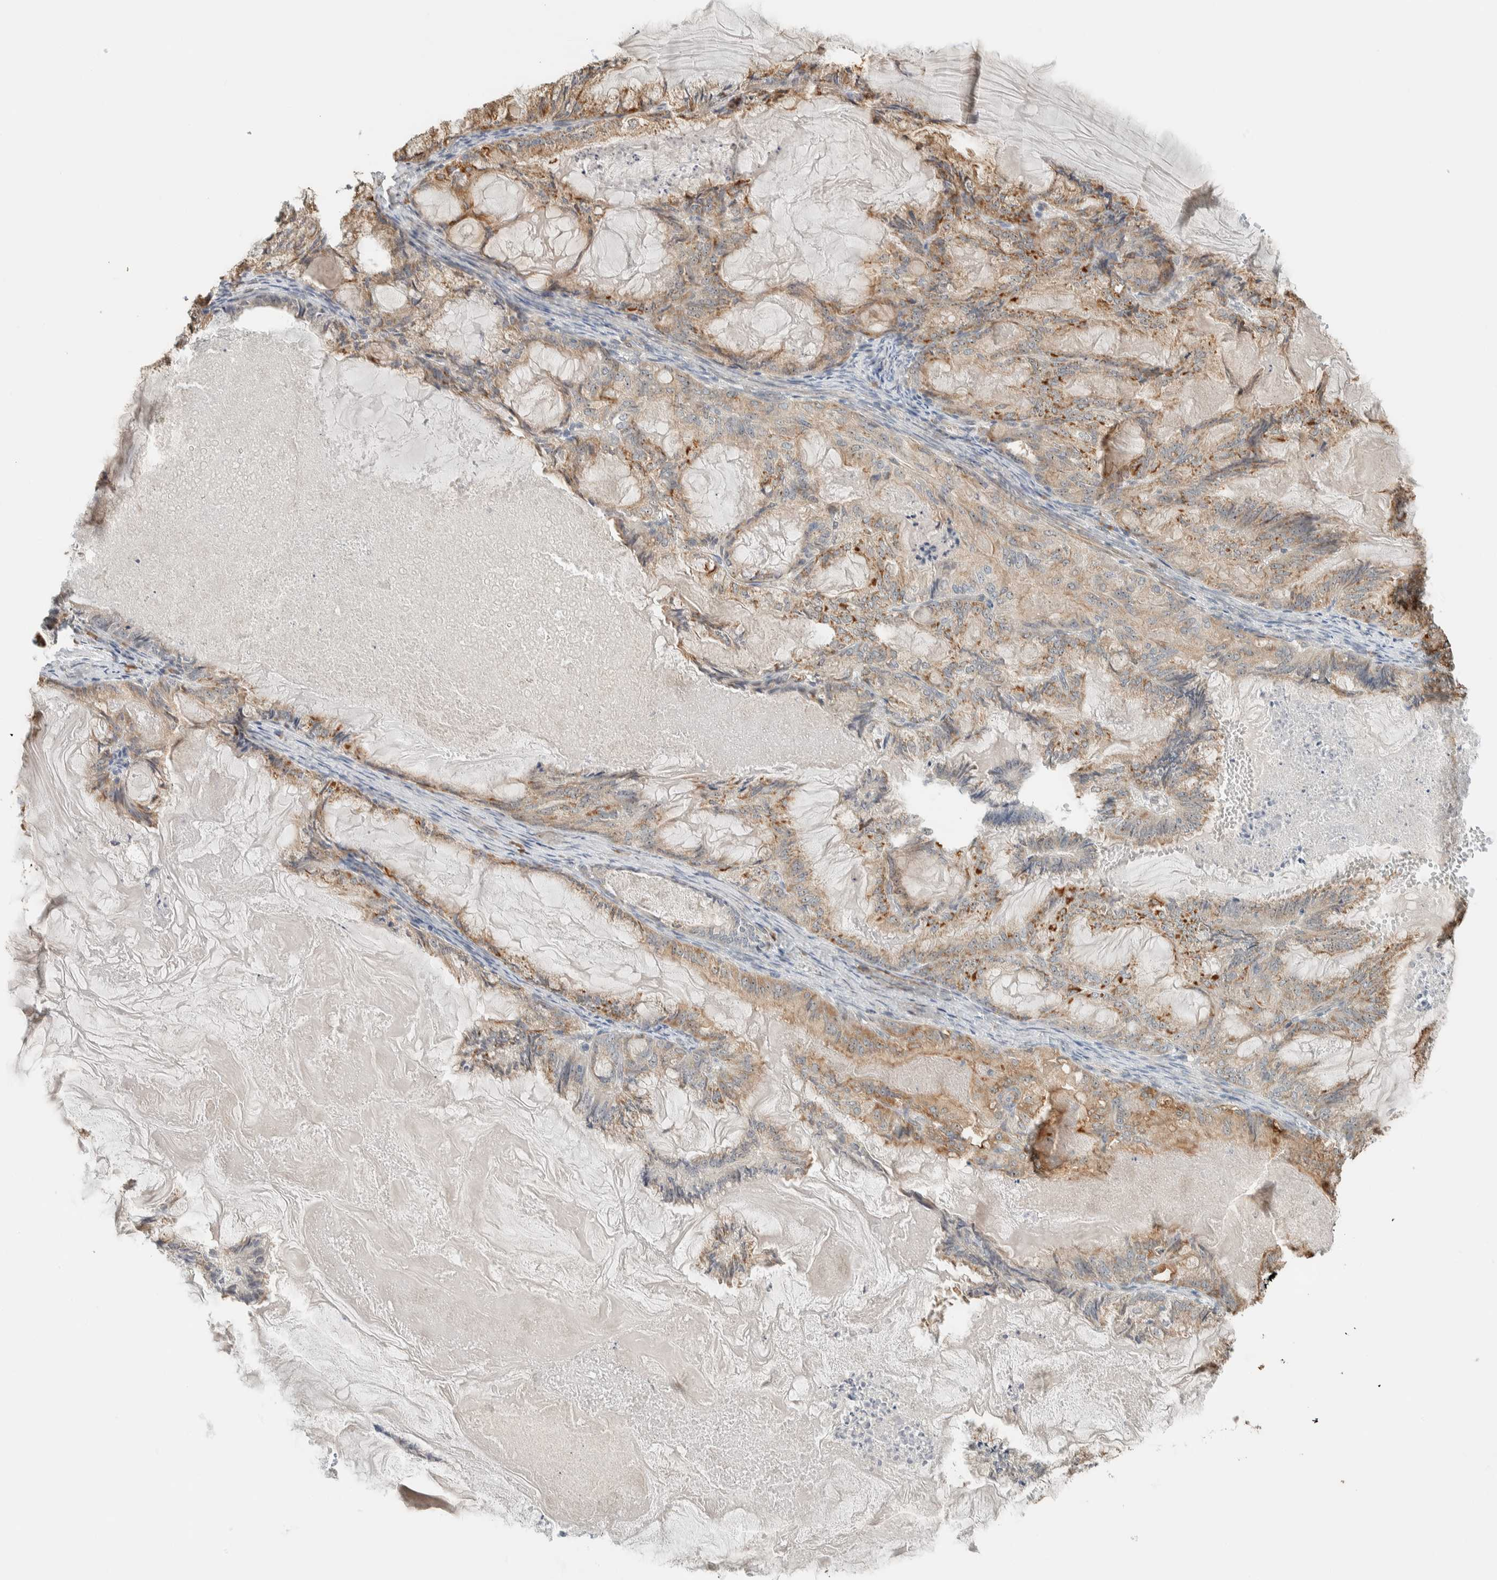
{"staining": {"intensity": "weak", "quantity": ">75%", "location": "cytoplasmic/membranous"}, "tissue": "endometrial cancer", "cell_type": "Tumor cells", "image_type": "cancer", "snomed": [{"axis": "morphology", "description": "Adenocarcinoma, NOS"}, {"axis": "topography", "description": "Endometrium"}], "caption": "Immunohistochemistry histopathology image of neoplastic tissue: adenocarcinoma (endometrial) stained using immunohistochemistry shows low levels of weak protein expression localized specifically in the cytoplasmic/membranous of tumor cells, appearing as a cytoplasmic/membranous brown color.", "gene": "KLHL40", "patient": {"sex": "female", "age": 86}}